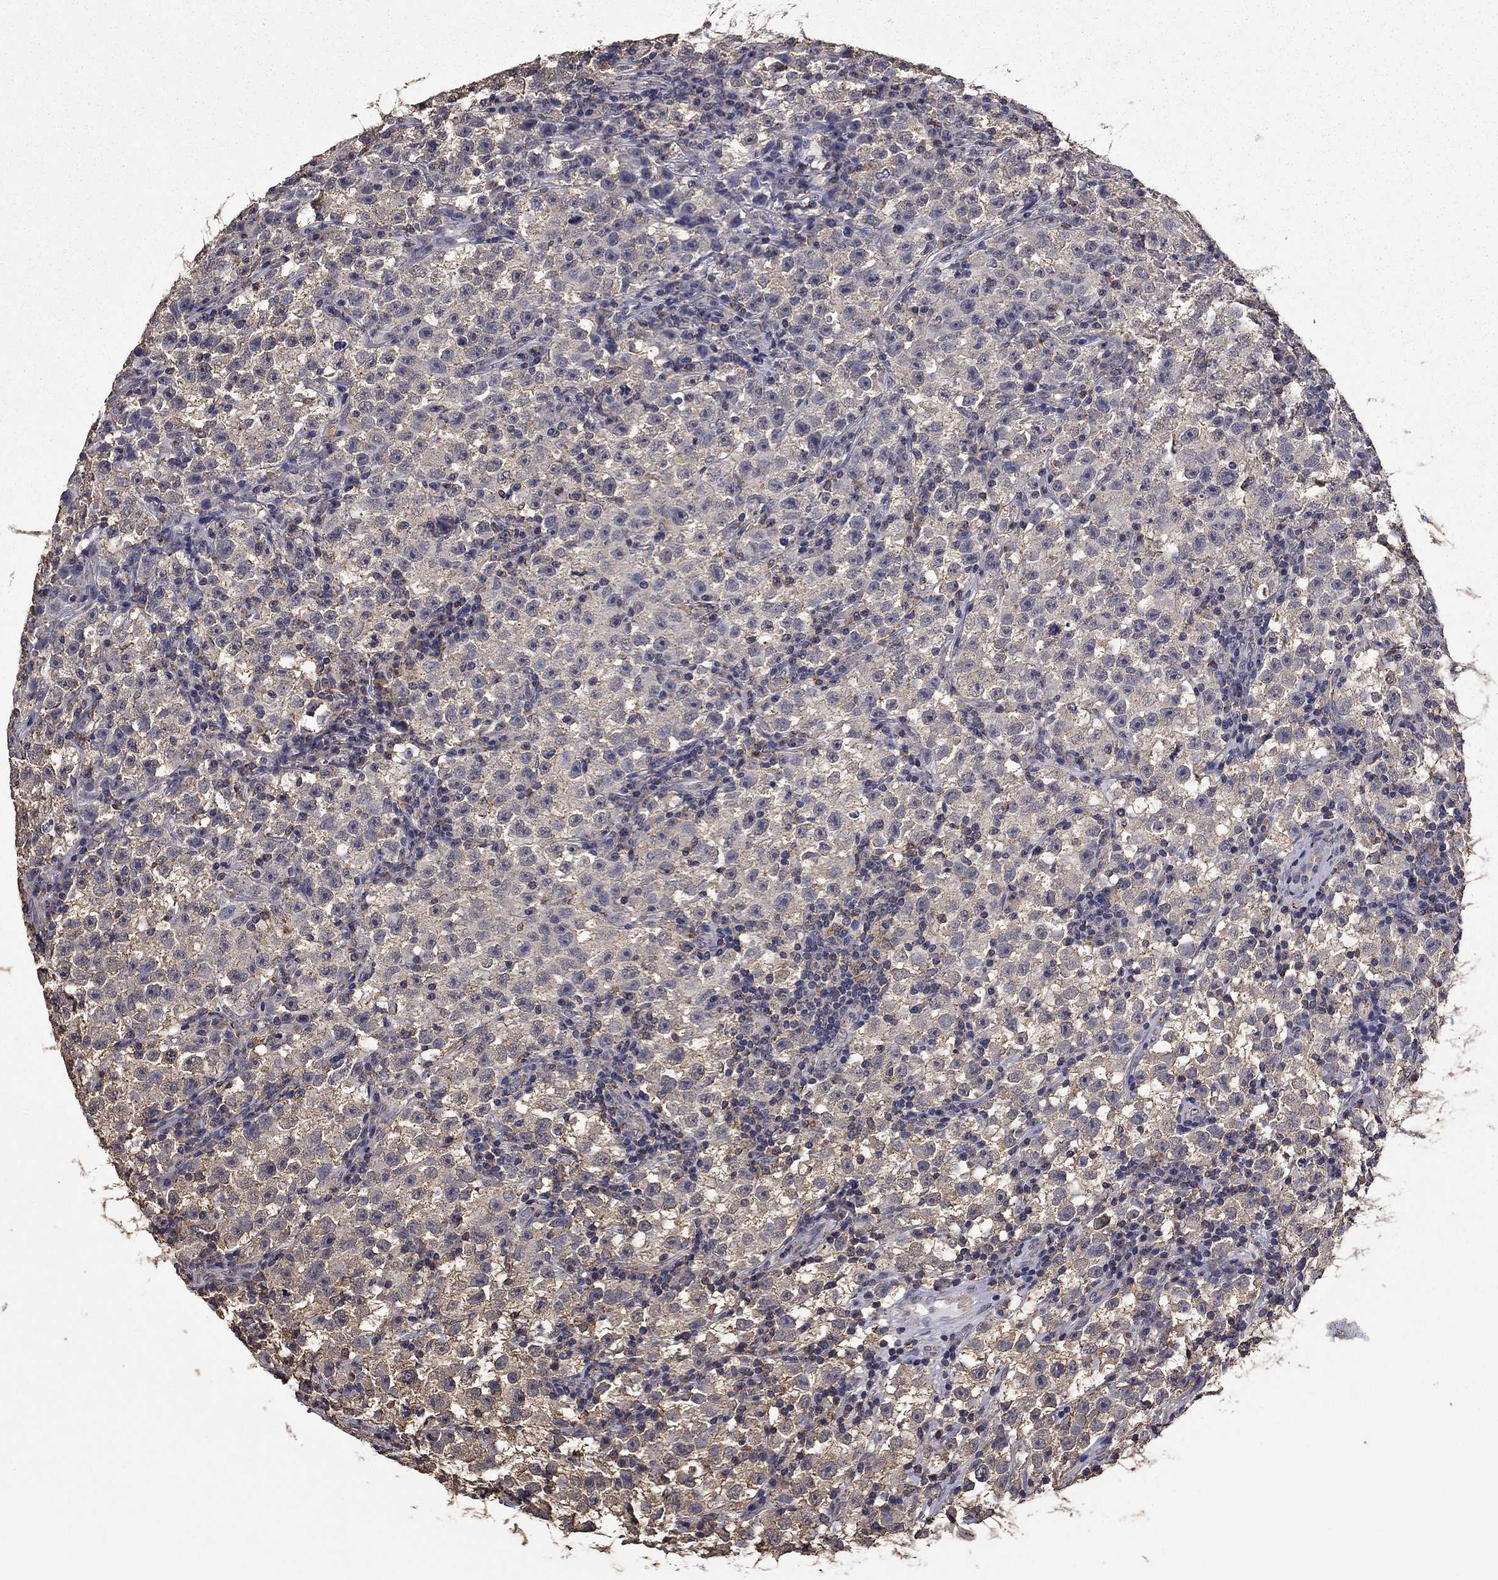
{"staining": {"intensity": "negative", "quantity": "none", "location": "none"}, "tissue": "testis cancer", "cell_type": "Tumor cells", "image_type": "cancer", "snomed": [{"axis": "morphology", "description": "Seminoma, NOS"}, {"axis": "topography", "description": "Testis"}], "caption": "The image exhibits no significant expression in tumor cells of testis cancer. The staining is performed using DAB (3,3'-diaminobenzidine) brown chromogen with nuclei counter-stained in using hematoxylin.", "gene": "MFAP3L", "patient": {"sex": "male", "age": 22}}